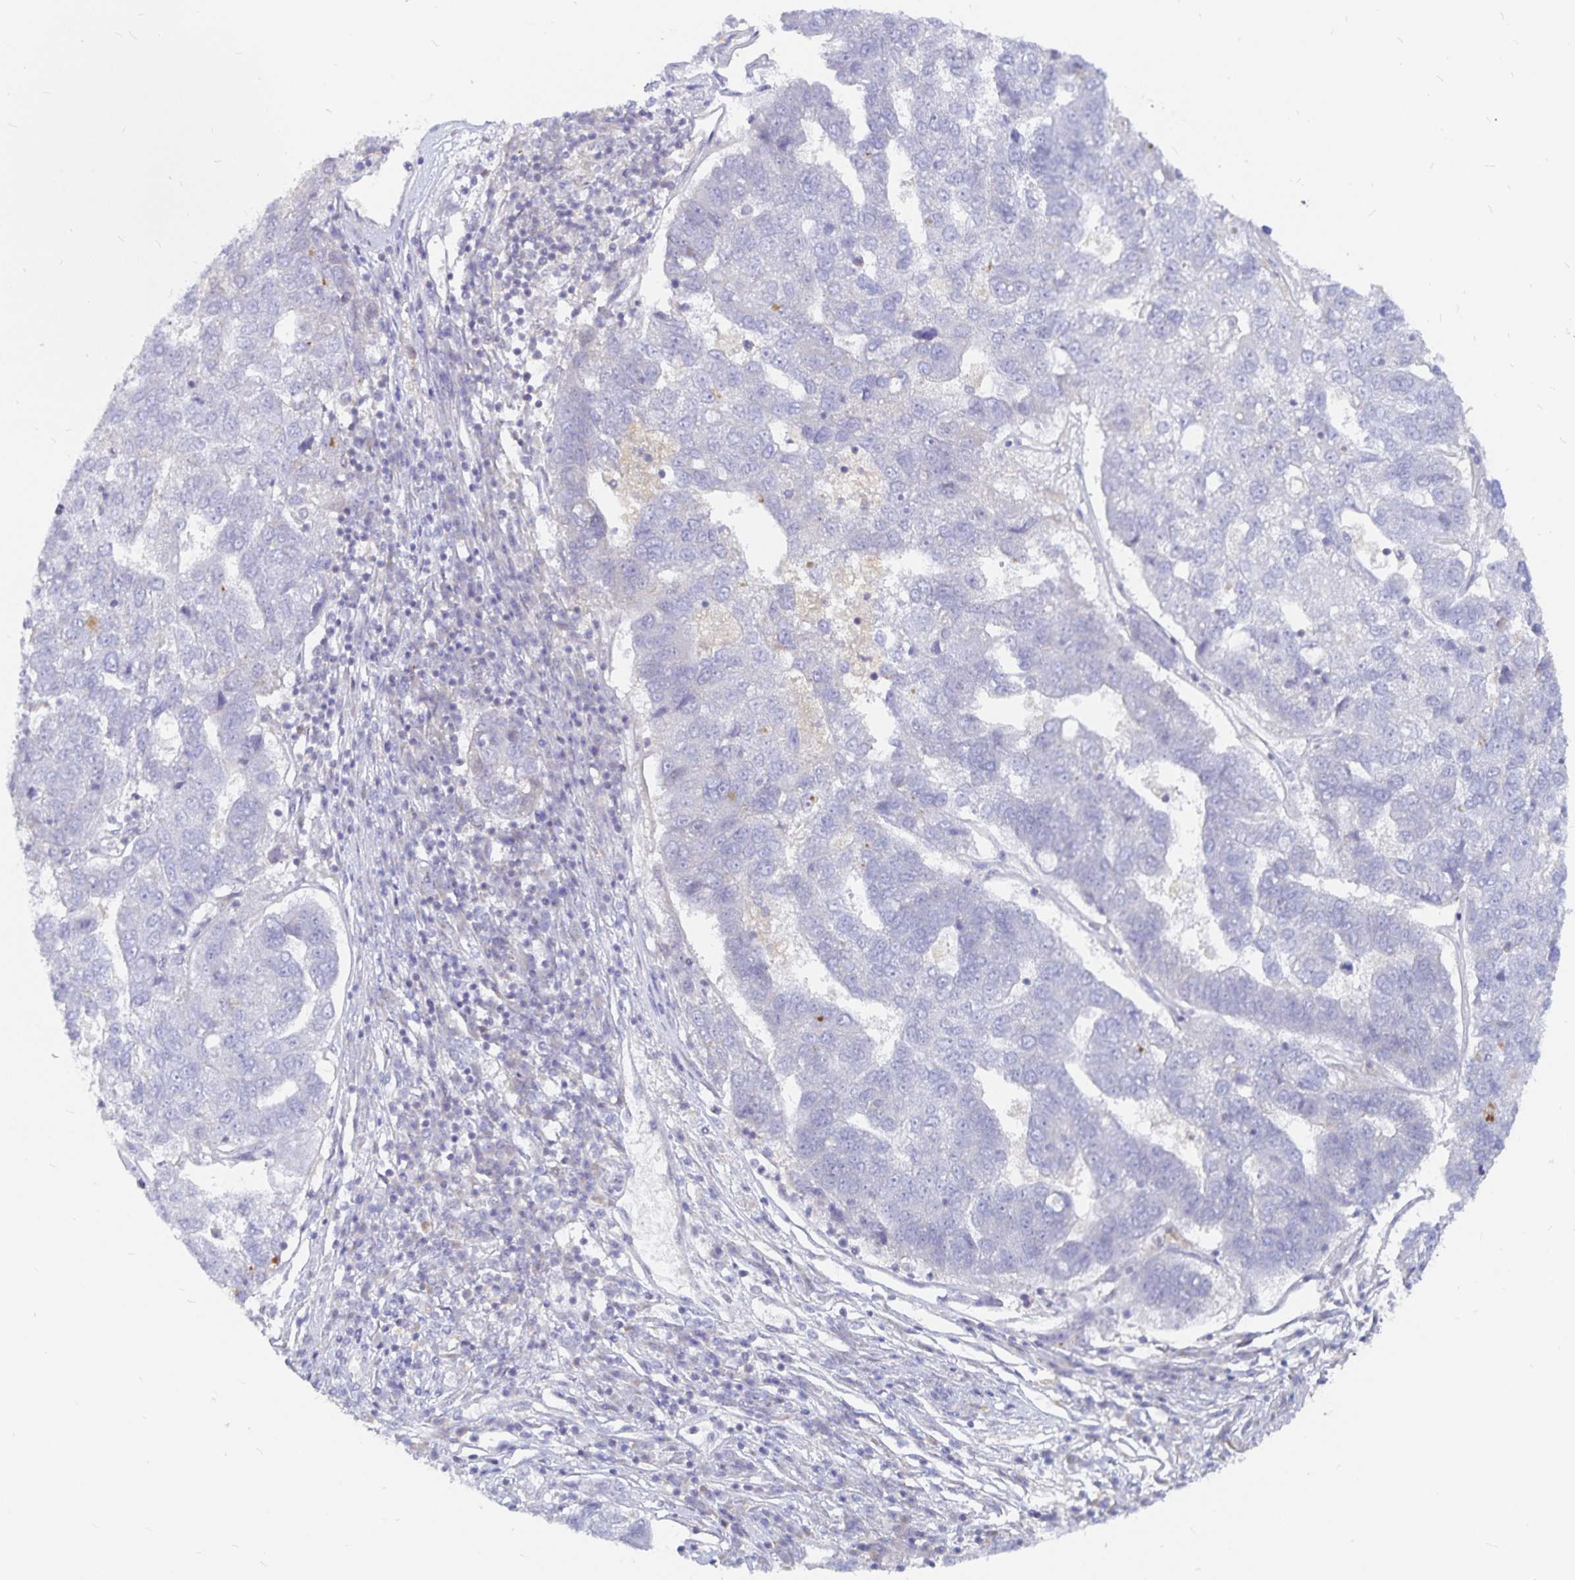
{"staining": {"intensity": "negative", "quantity": "none", "location": "none"}, "tissue": "pancreatic cancer", "cell_type": "Tumor cells", "image_type": "cancer", "snomed": [{"axis": "morphology", "description": "Adenocarcinoma, NOS"}, {"axis": "topography", "description": "Pancreas"}], "caption": "IHC of pancreatic adenocarcinoma displays no positivity in tumor cells.", "gene": "PKHD1", "patient": {"sex": "female", "age": 61}}